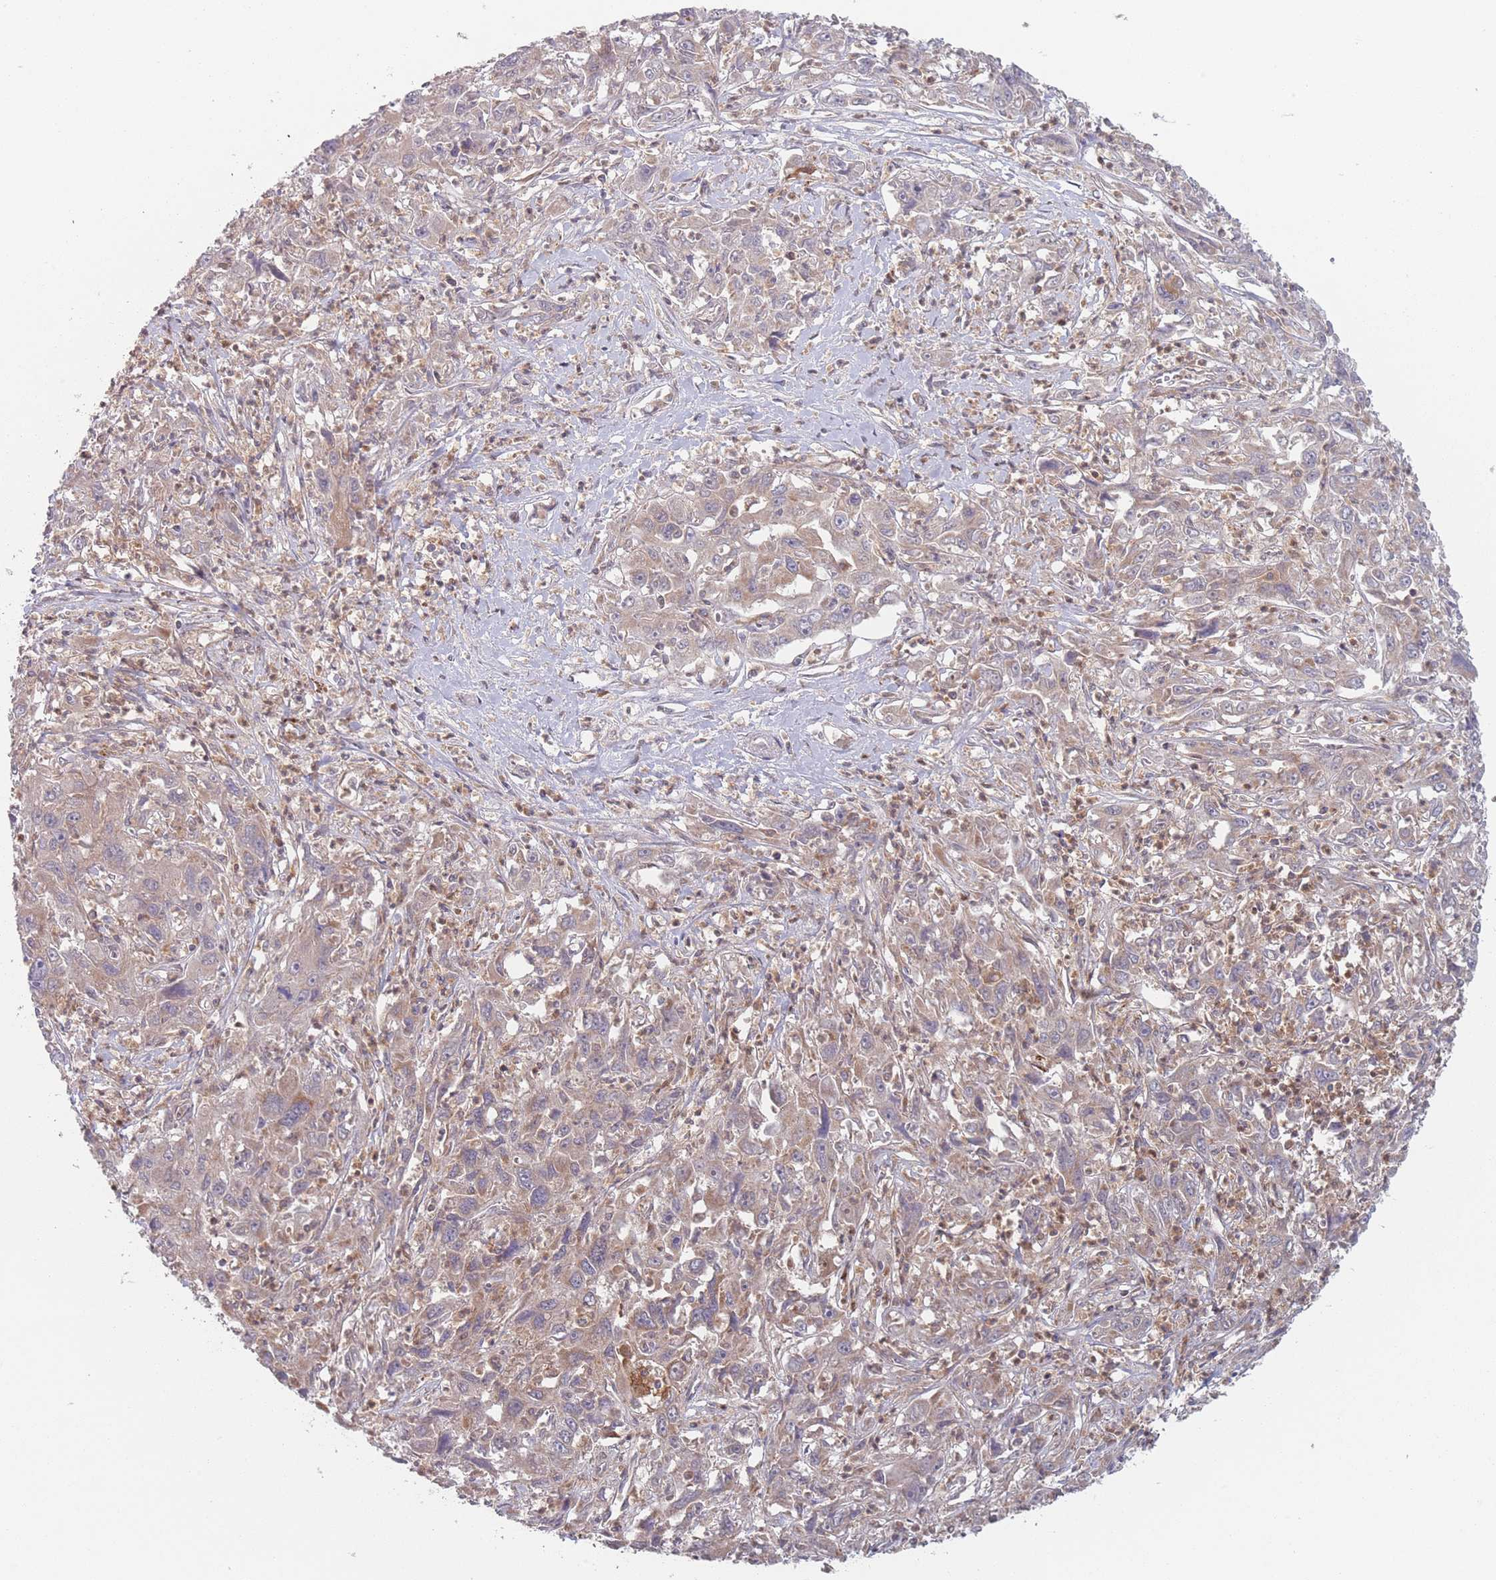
{"staining": {"intensity": "weak", "quantity": "25%-75%", "location": "cytoplasmic/membranous"}, "tissue": "liver cancer", "cell_type": "Tumor cells", "image_type": "cancer", "snomed": [{"axis": "morphology", "description": "Carcinoma, Hepatocellular, NOS"}, {"axis": "topography", "description": "Liver"}], "caption": "Protein staining of hepatocellular carcinoma (liver) tissue demonstrates weak cytoplasmic/membranous expression in about 25%-75% of tumor cells.", "gene": "PPM1A", "patient": {"sex": "male", "age": 63}}